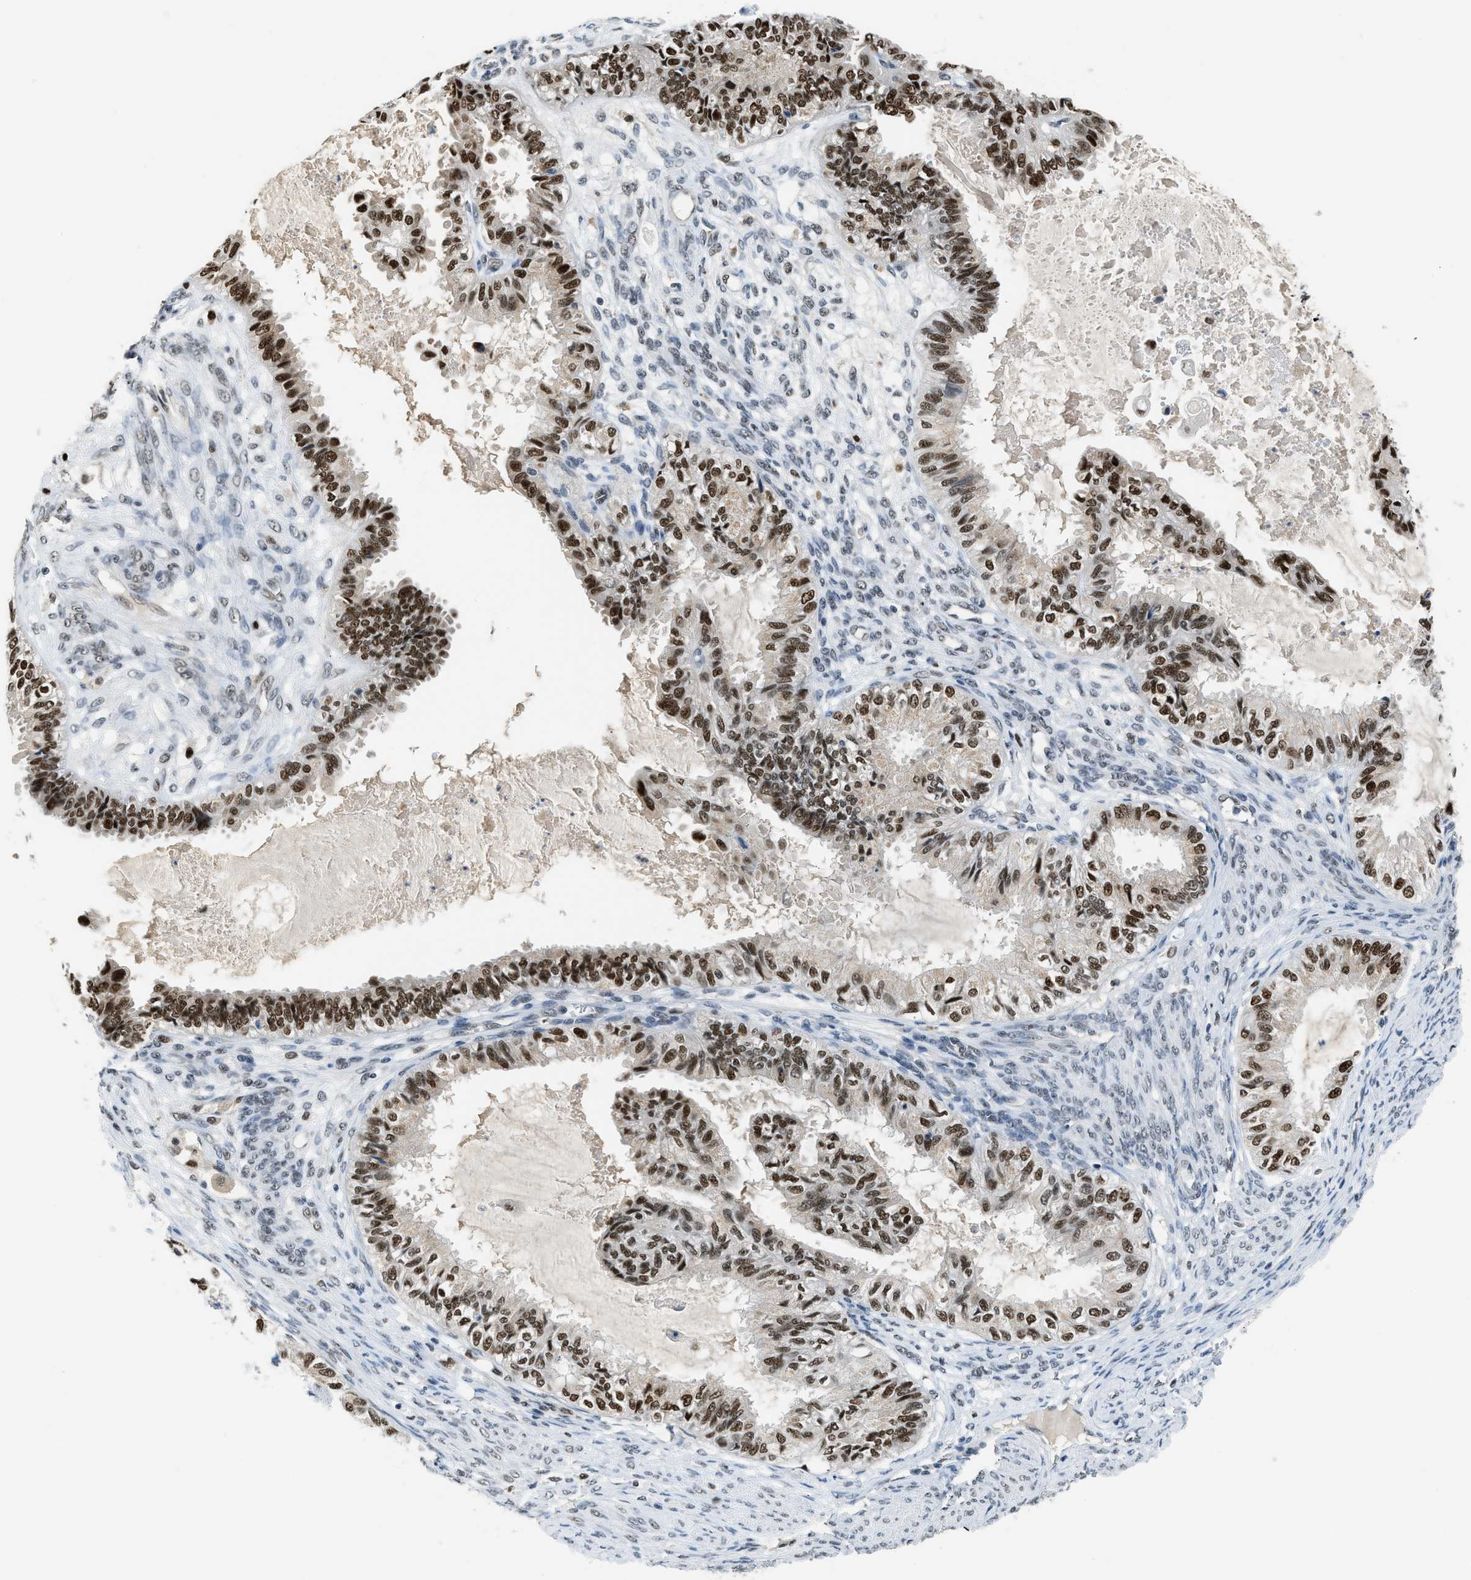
{"staining": {"intensity": "moderate", "quantity": ">75%", "location": "nuclear"}, "tissue": "cervical cancer", "cell_type": "Tumor cells", "image_type": "cancer", "snomed": [{"axis": "morphology", "description": "Normal tissue, NOS"}, {"axis": "morphology", "description": "Adenocarcinoma, NOS"}, {"axis": "topography", "description": "Cervix"}, {"axis": "topography", "description": "Endometrium"}], "caption": "Adenocarcinoma (cervical) stained with a protein marker demonstrates moderate staining in tumor cells.", "gene": "ALX1", "patient": {"sex": "female", "age": 86}}